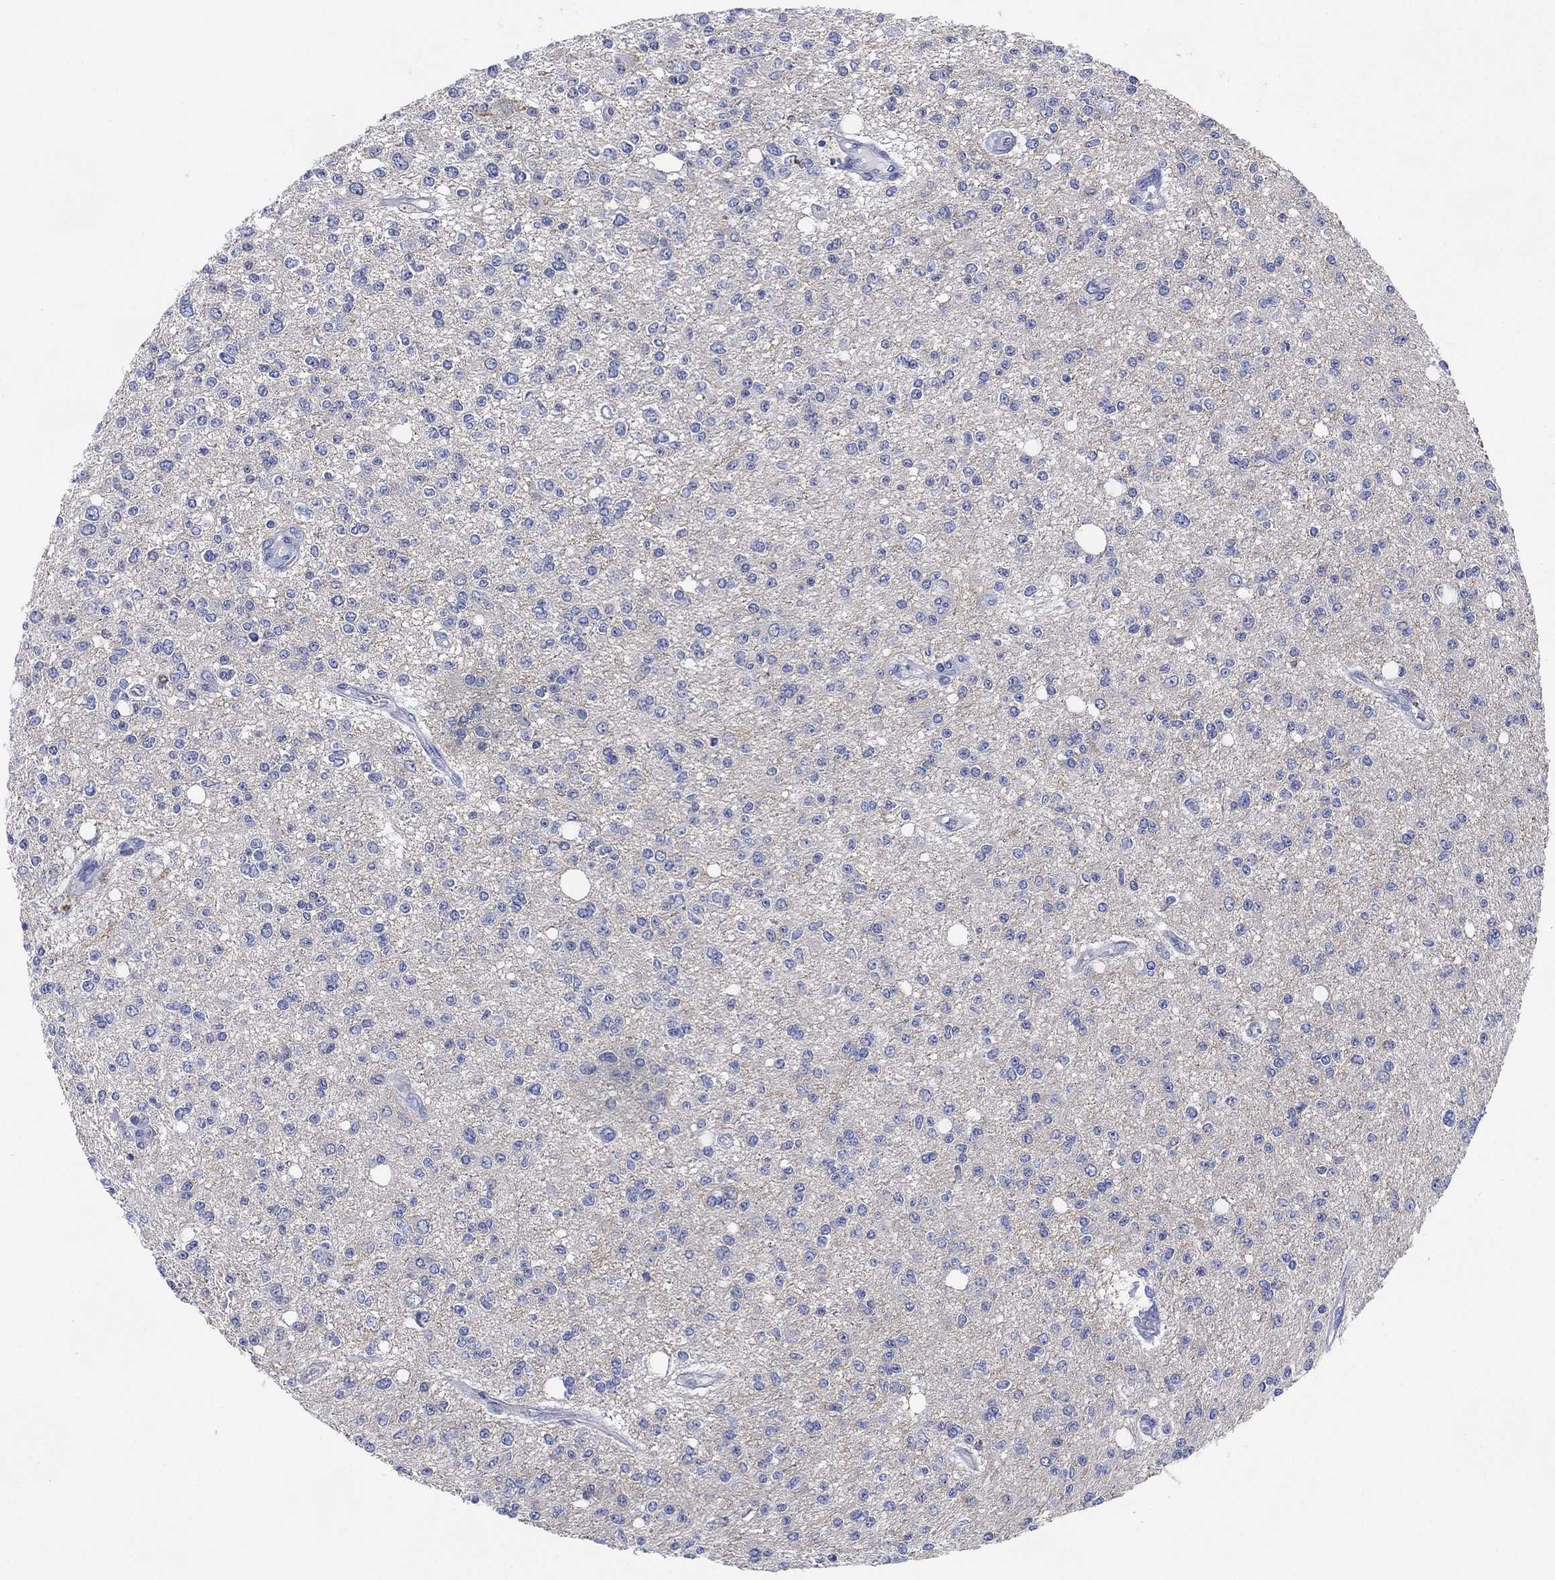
{"staining": {"intensity": "negative", "quantity": "none", "location": "none"}, "tissue": "glioma", "cell_type": "Tumor cells", "image_type": "cancer", "snomed": [{"axis": "morphology", "description": "Glioma, malignant, Low grade"}, {"axis": "topography", "description": "Brain"}], "caption": "An image of human glioma is negative for staining in tumor cells.", "gene": "CHRNA3", "patient": {"sex": "male", "age": 67}}